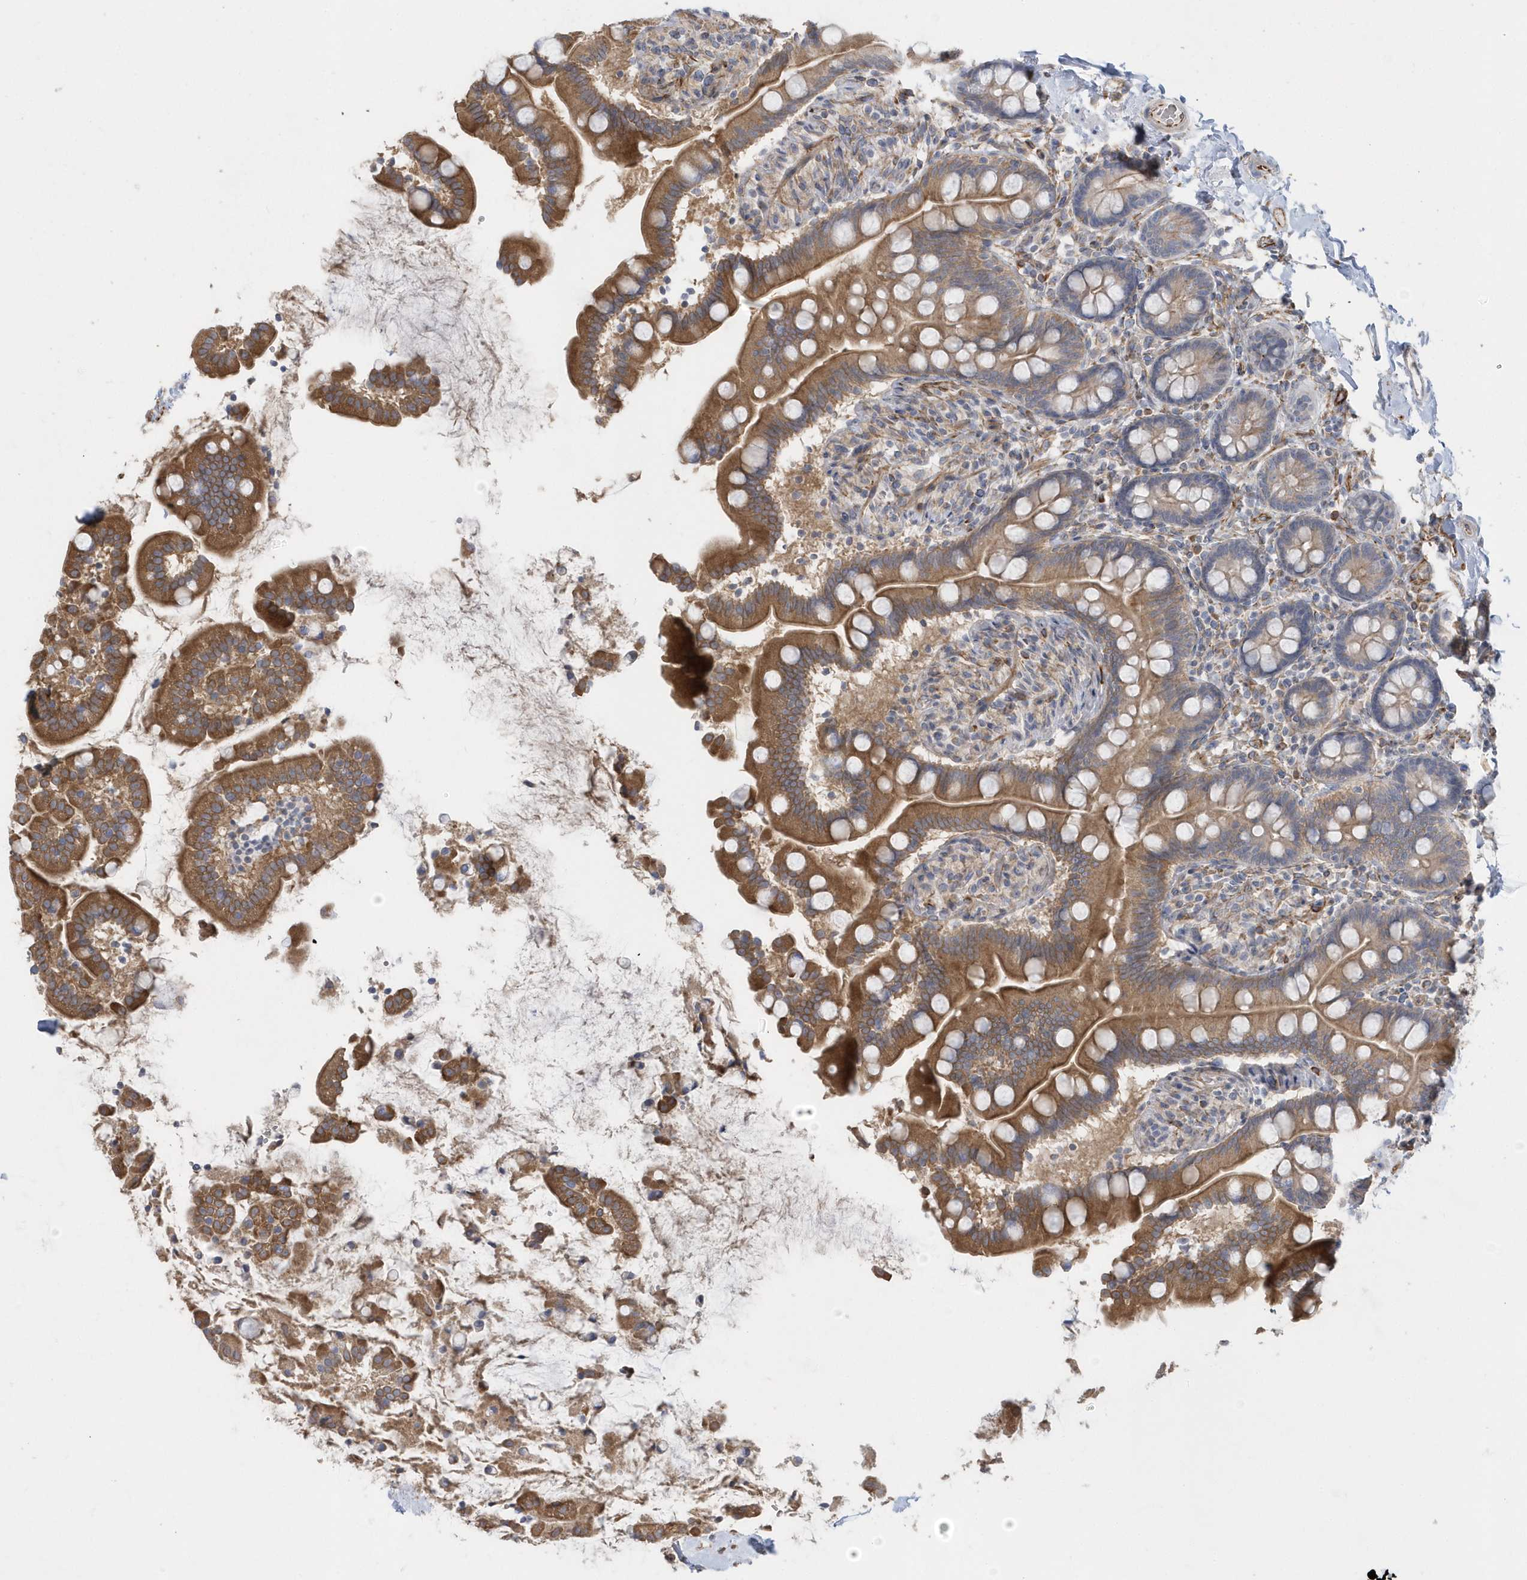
{"staining": {"intensity": "moderate", "quantity": ">75%", "location": "cytoplasmic/membranous"}, "tissue": "small intestine", "cell_type": "Glandular cells", "image_type": "normal", "snomed": [{"axis": "morphology", "description": "Normal tissue, NOS"}, {"axis": "topography", "description": "Small intestine"}], "caption": "Immunohistochemical staining of benign small intestine exhibits medium levels of moderate cytoplasmic/membranous staining in approximately >75% of glandular cells.", "gene": "RAB17", "patient": {"sex": "female", "age": 64}}